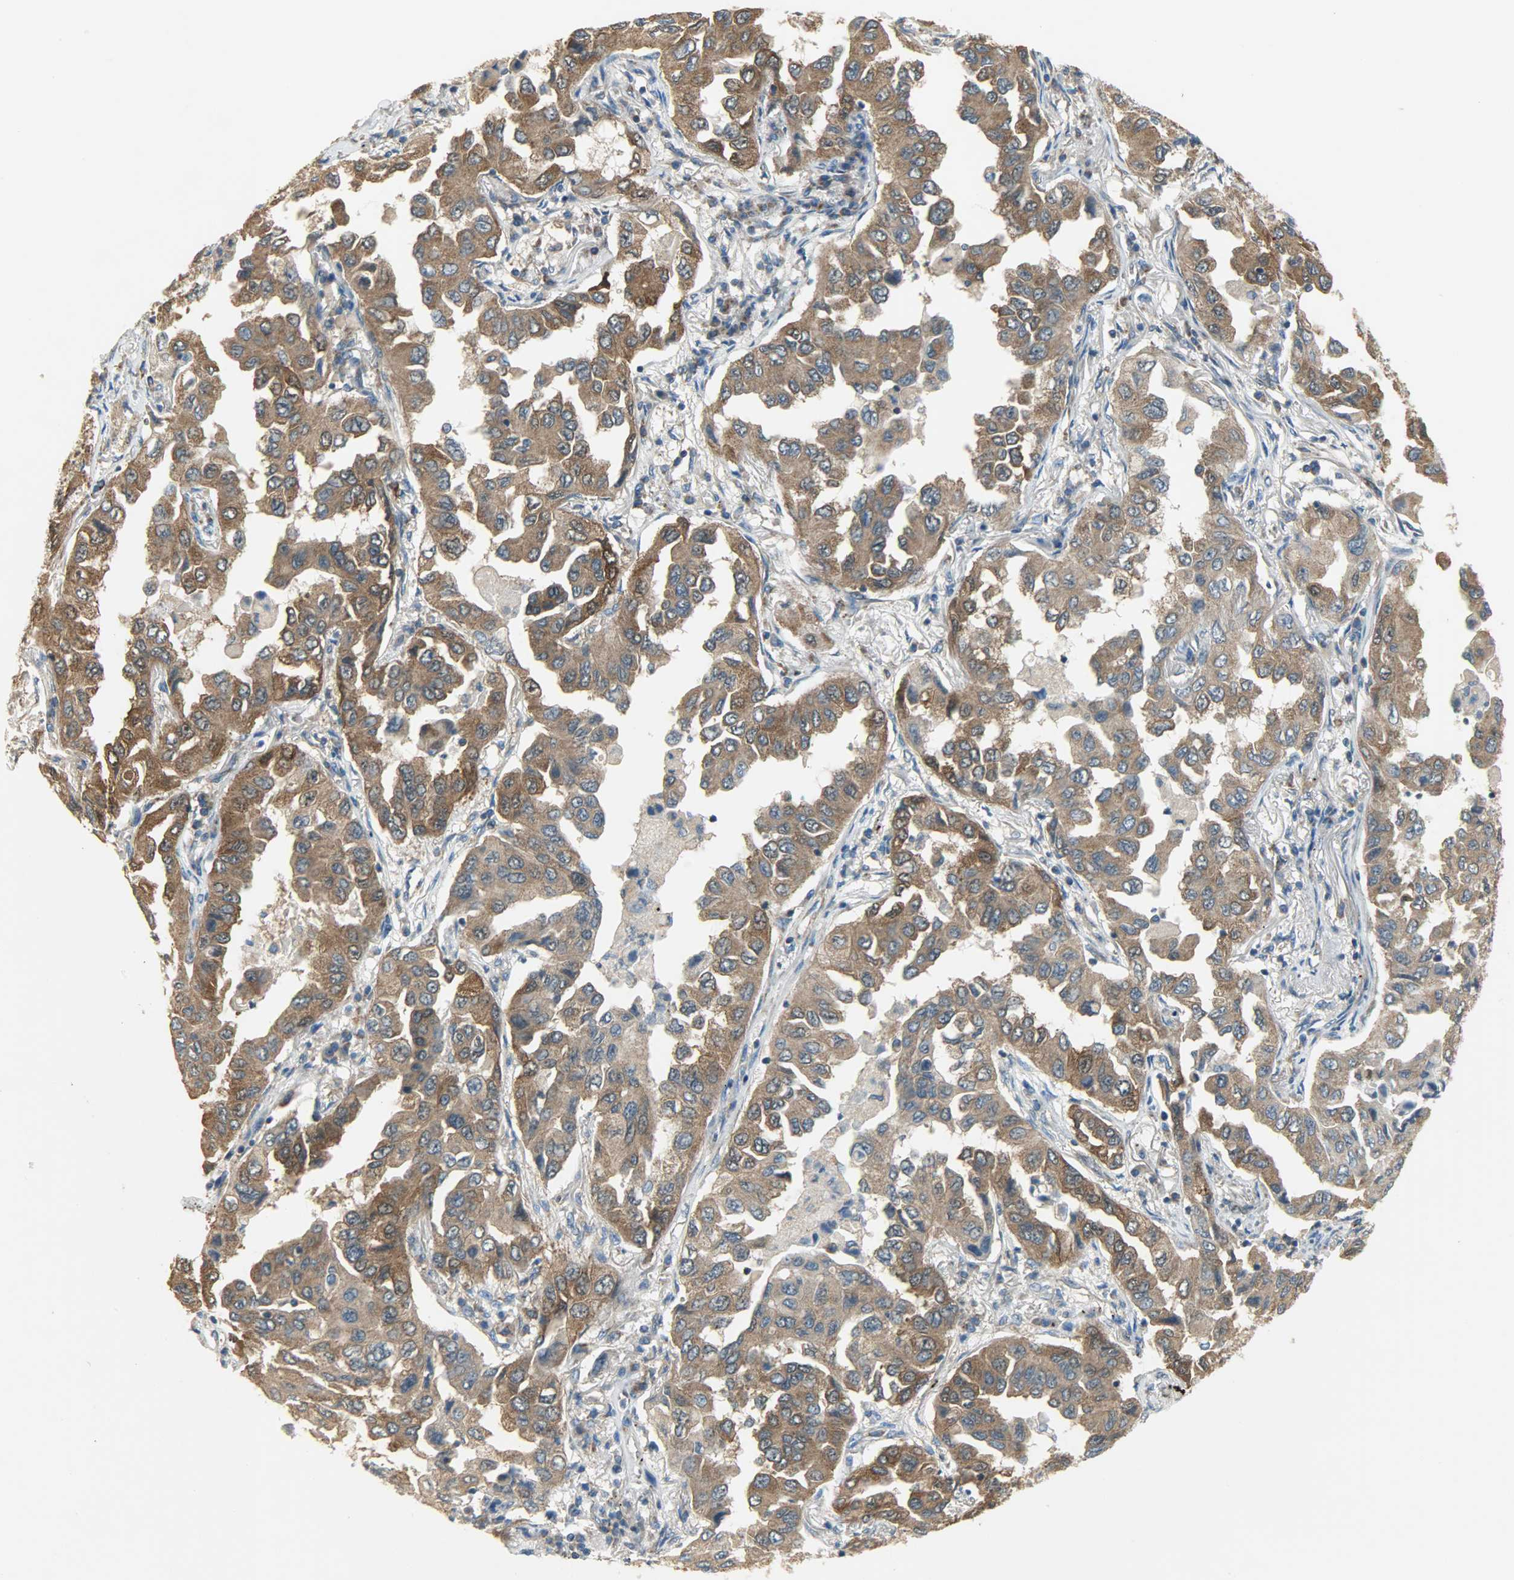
{"staining": {"intensity": "strong", "quantity": ">75%", "location": "cytoplasmic/membranous"}, "tissue": "lung cancer", "cell_type": "Tumor cells", "image_type": "cancer", "snomed": [{"axis": "morphology", "description": "Adenocarcinoma, NOS"}, {"axis": "topography", "description": "Lung"}], "caption": "A high amount of strong cytoplasmic/membranous staining is present in about >75% of tumor cells in adenocarcinoma (lung) tissue. (IHC, brightfield microscopy, high magnification).", "gene": "C1orf198", "patient": {"sex": "female", "age": 65}}